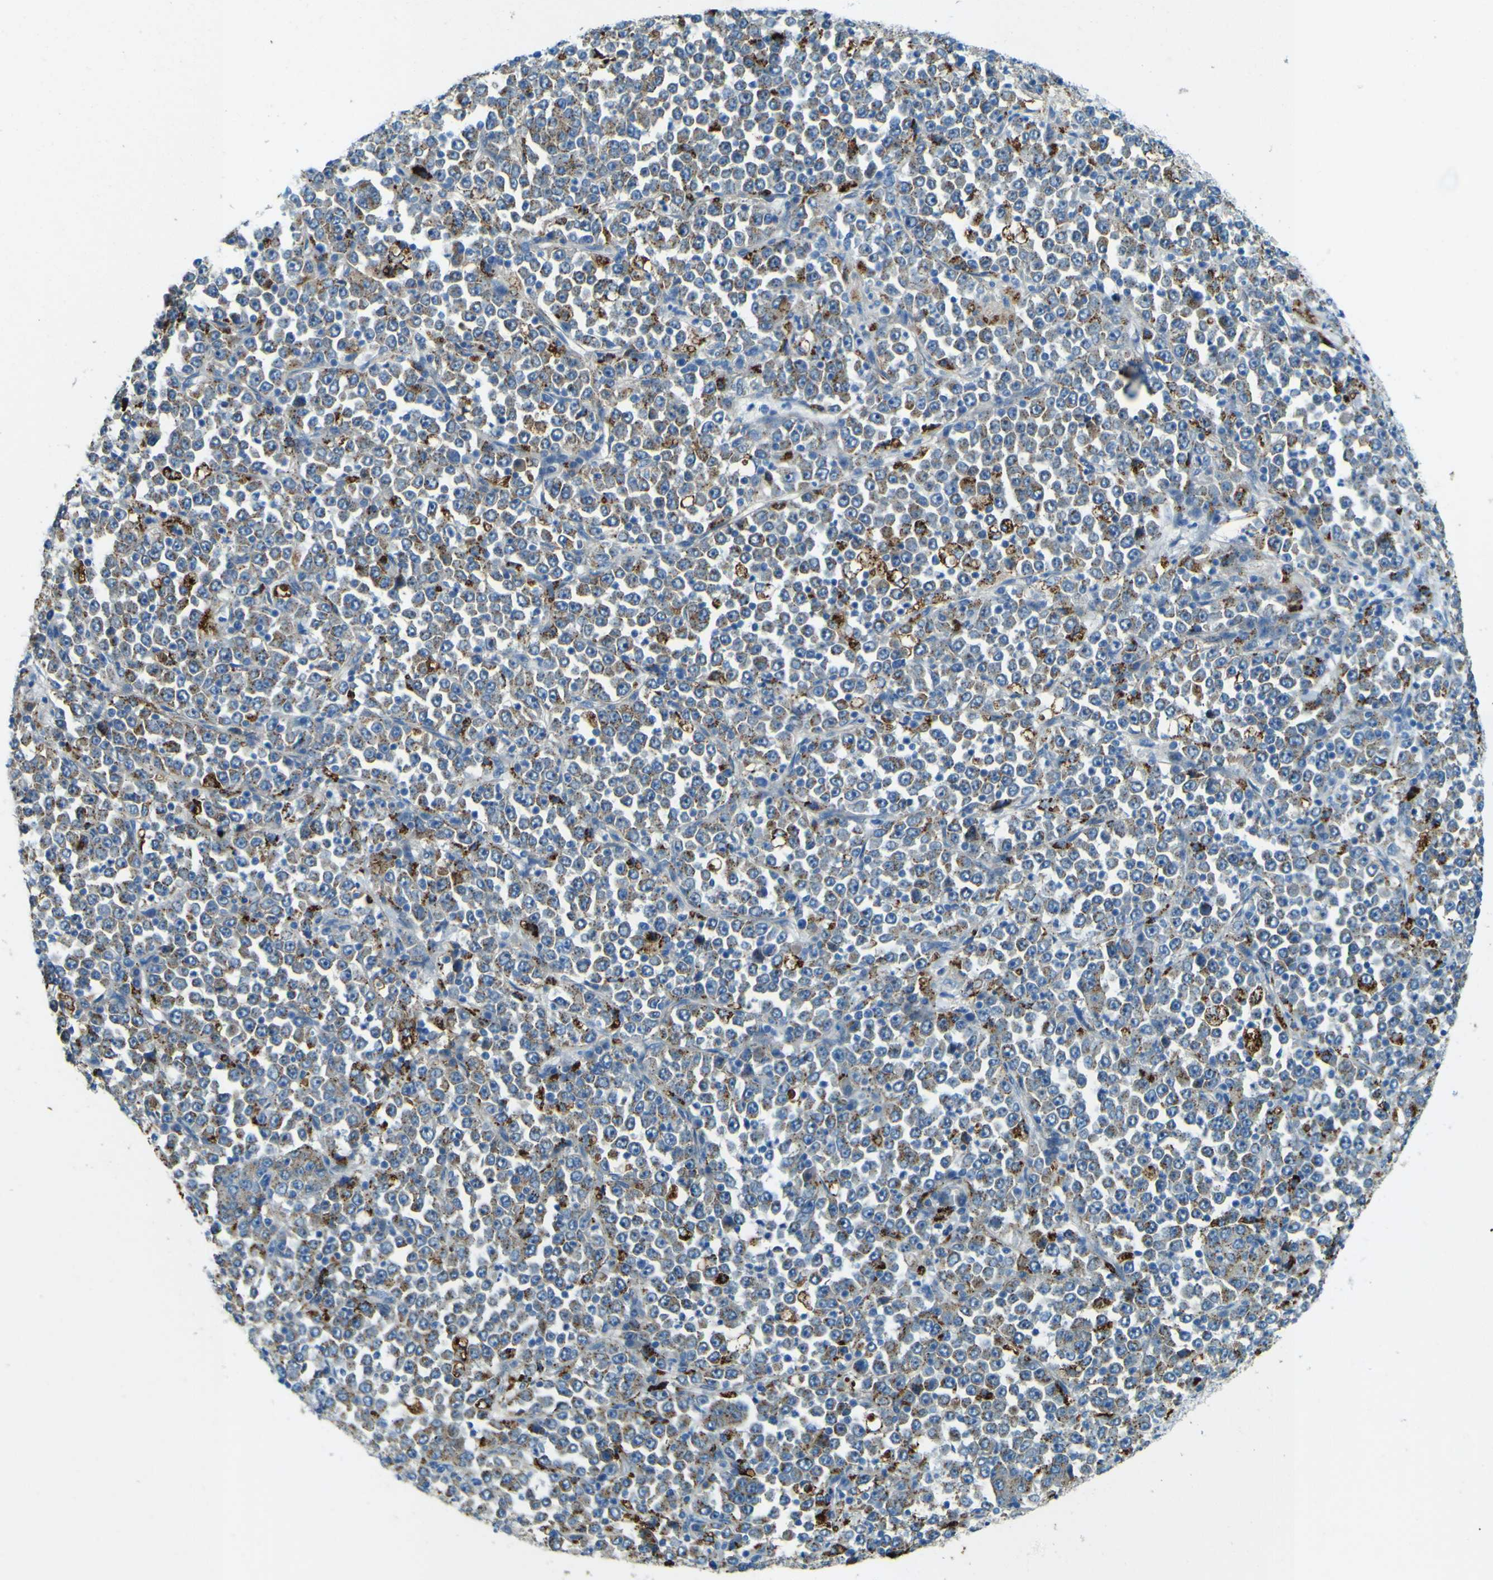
{"staining": {"intensity": "moderate", "quantity": "25%-75%", "location": "cytoplasmic/membranous"}, "tissue": "stomach cancer", "cell_type": "Tumor cells", "image_type": "cancer", "snomed": [{"axis": "morphology", "description": "Normal tissue, NOS"}, {"axis": "morphology", "description": "Adenocarcinoma, NOS"}, {"axis": "topography", "description": "Stomach, upper"}, {"axis": "topography", "description": "Stomach"}], "caption": "Immunohistochemical staining of human stomach cancer (adenocarcinoma) demonstrates medium levels of moderate cytoplasmic/membranous expression in about 25%-75% of tumor cells. The staining is performed using DAB (3,3'-diaminobenzidine) brown chromogen to label protein expression. The nuclei are counter-stained blue using hematoxylin.", "gene": "PDE9A", "patient": {"sex": "male", "age": 59}}